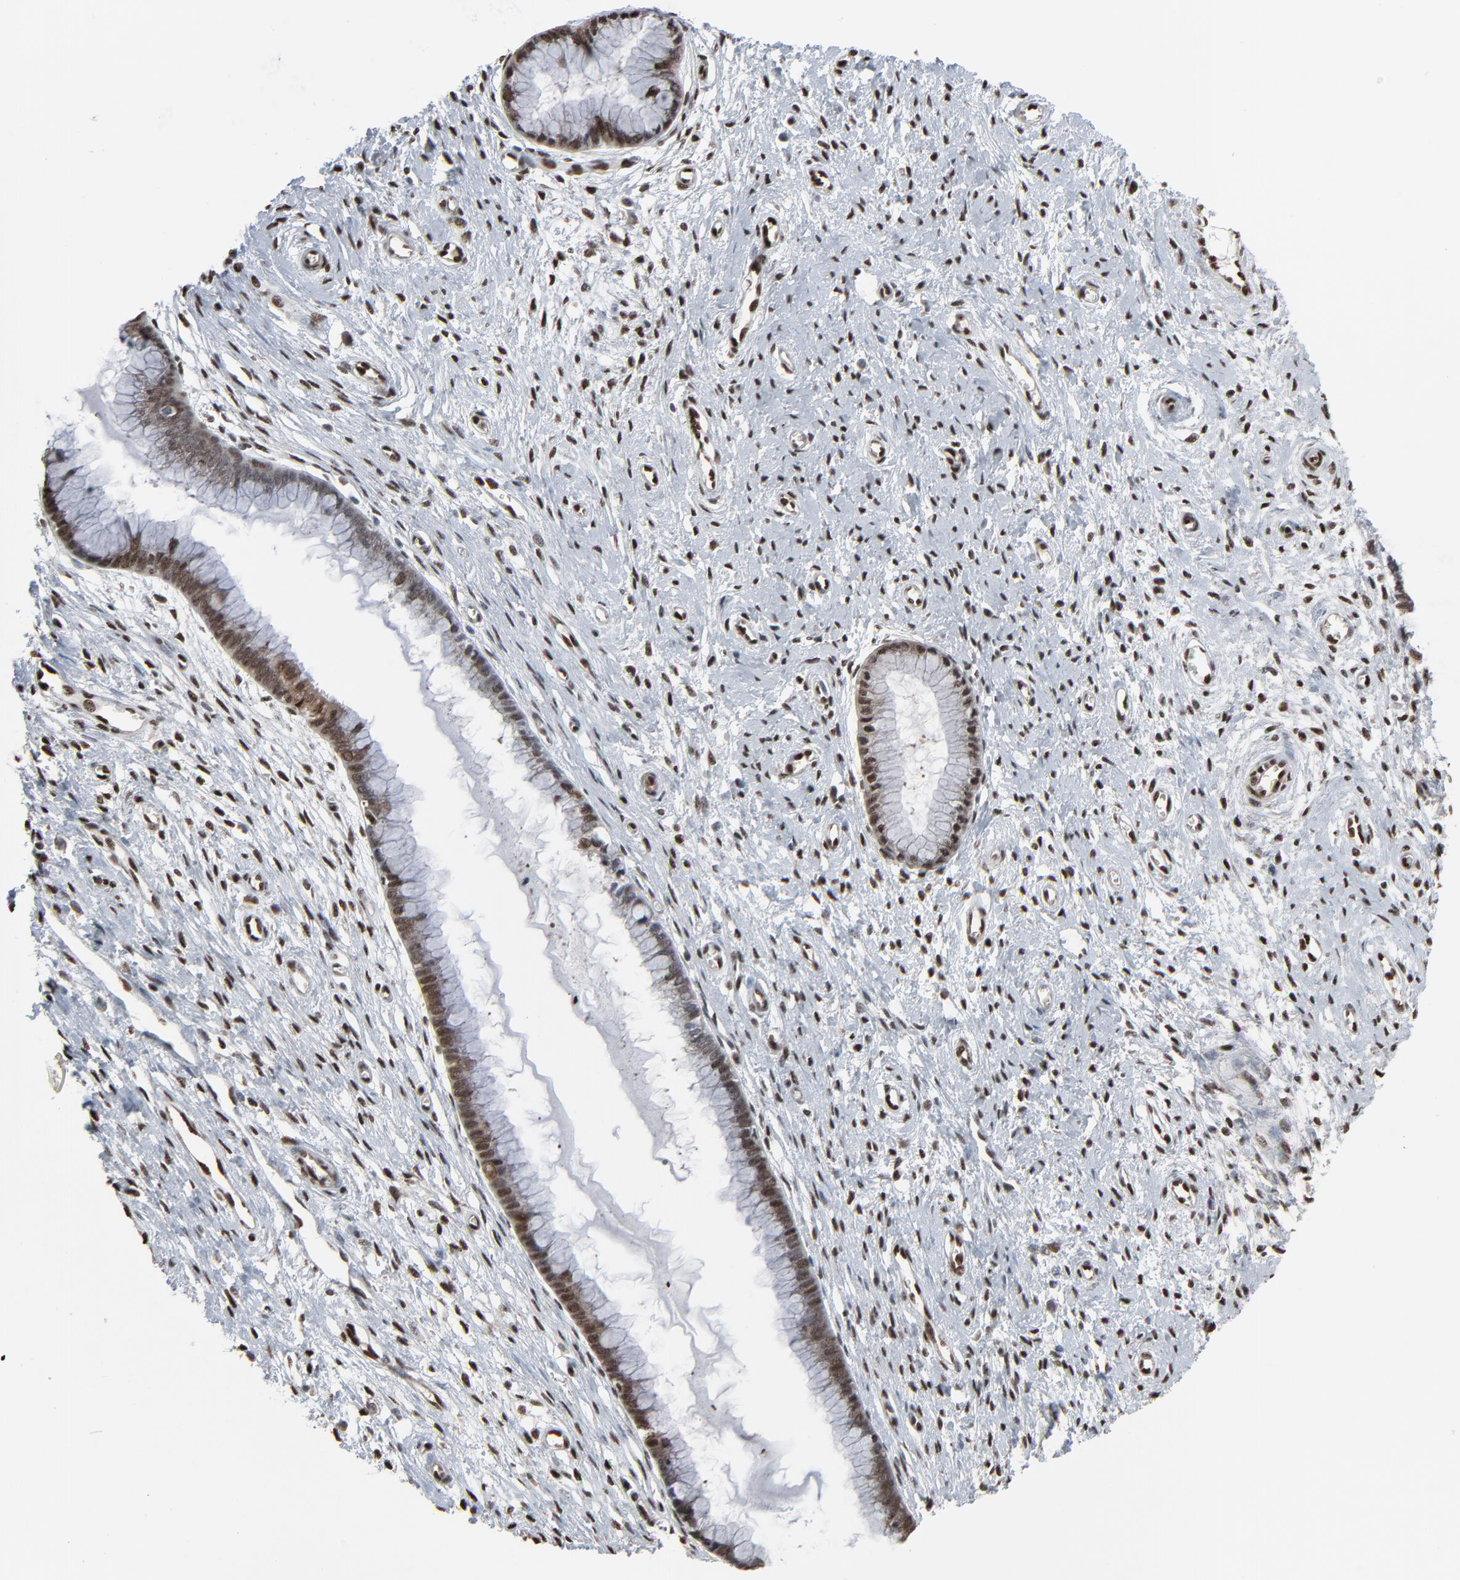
{"staining": {"intensity": "strong", "quantity": ">75%", "location": "nuclear"}, "tissue": "cervix", "cell_type": "Glandular cells", "image_type": "normal", "snomed": [{"axis": "morphology", "description": "Normal tissue, NOS"}, {"axis": "topography", "description": "Cervix"}], "caption": "Immunohistochemistry of normal cervix displays high levels of strong nuclear expression in approximately >75% of glandular cells.", "gene": "MEIS2", "patient": {"sex": "female", "age": 55}}